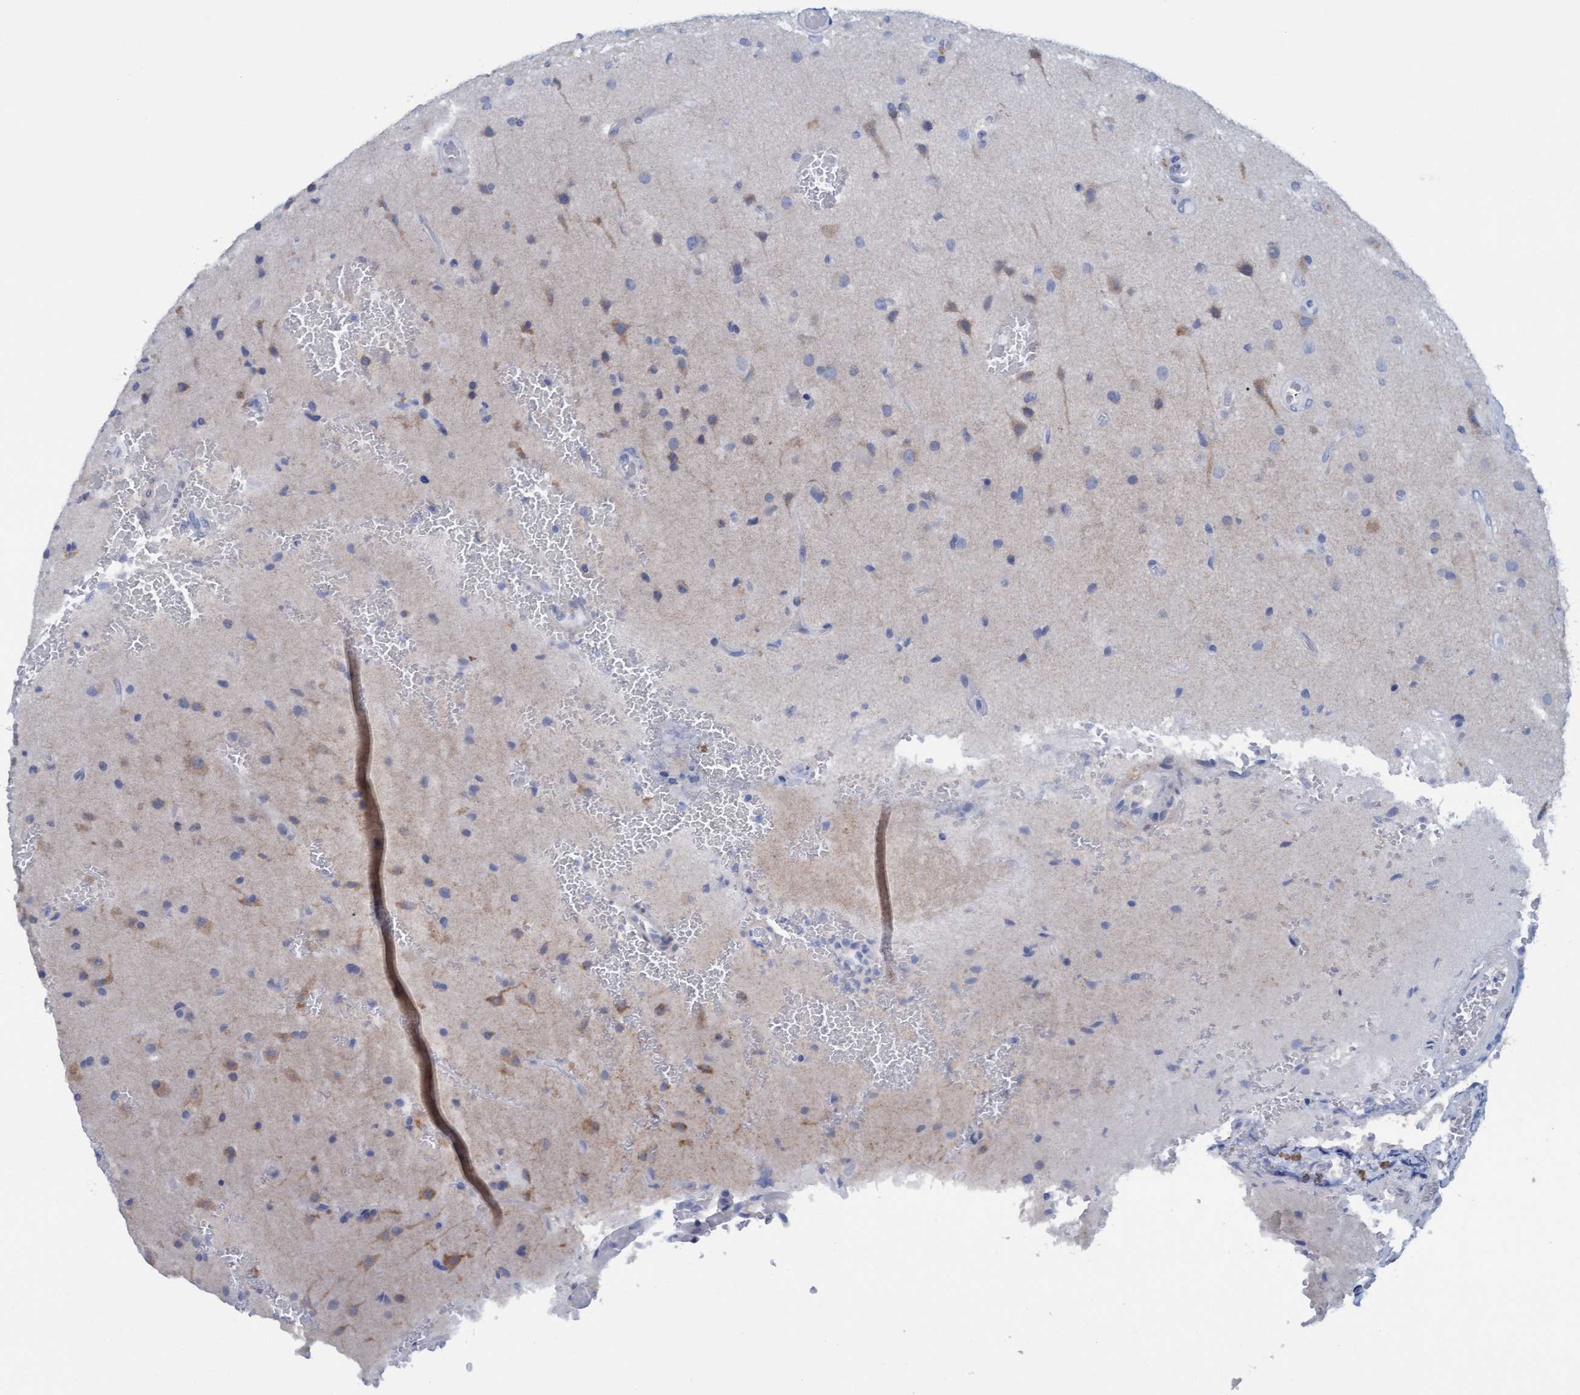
{"staining": {"intensity": "negative", "quantity": "none", "location": "none"}, "tissue": "glioma", "cell_type": "Tumor cells", "image_type": "cancer", "snomed": [{"axis": "morphology", "description": "Normal tissue, NOS"}, {"axis": "morphology", "description": "Glioma, malignant, High grade"}, {"axis": "topography", "description": "Cerebral cortex"}], "caption": "A photomicrograph of glioma stained for a protein exhibits no brown staining in tumor cells. (DAB immunohistochemistry (IHC) with hematoxylin counter stain).", "gene": "SSTR3", "patient": {"sex": "male", "age": 77}}